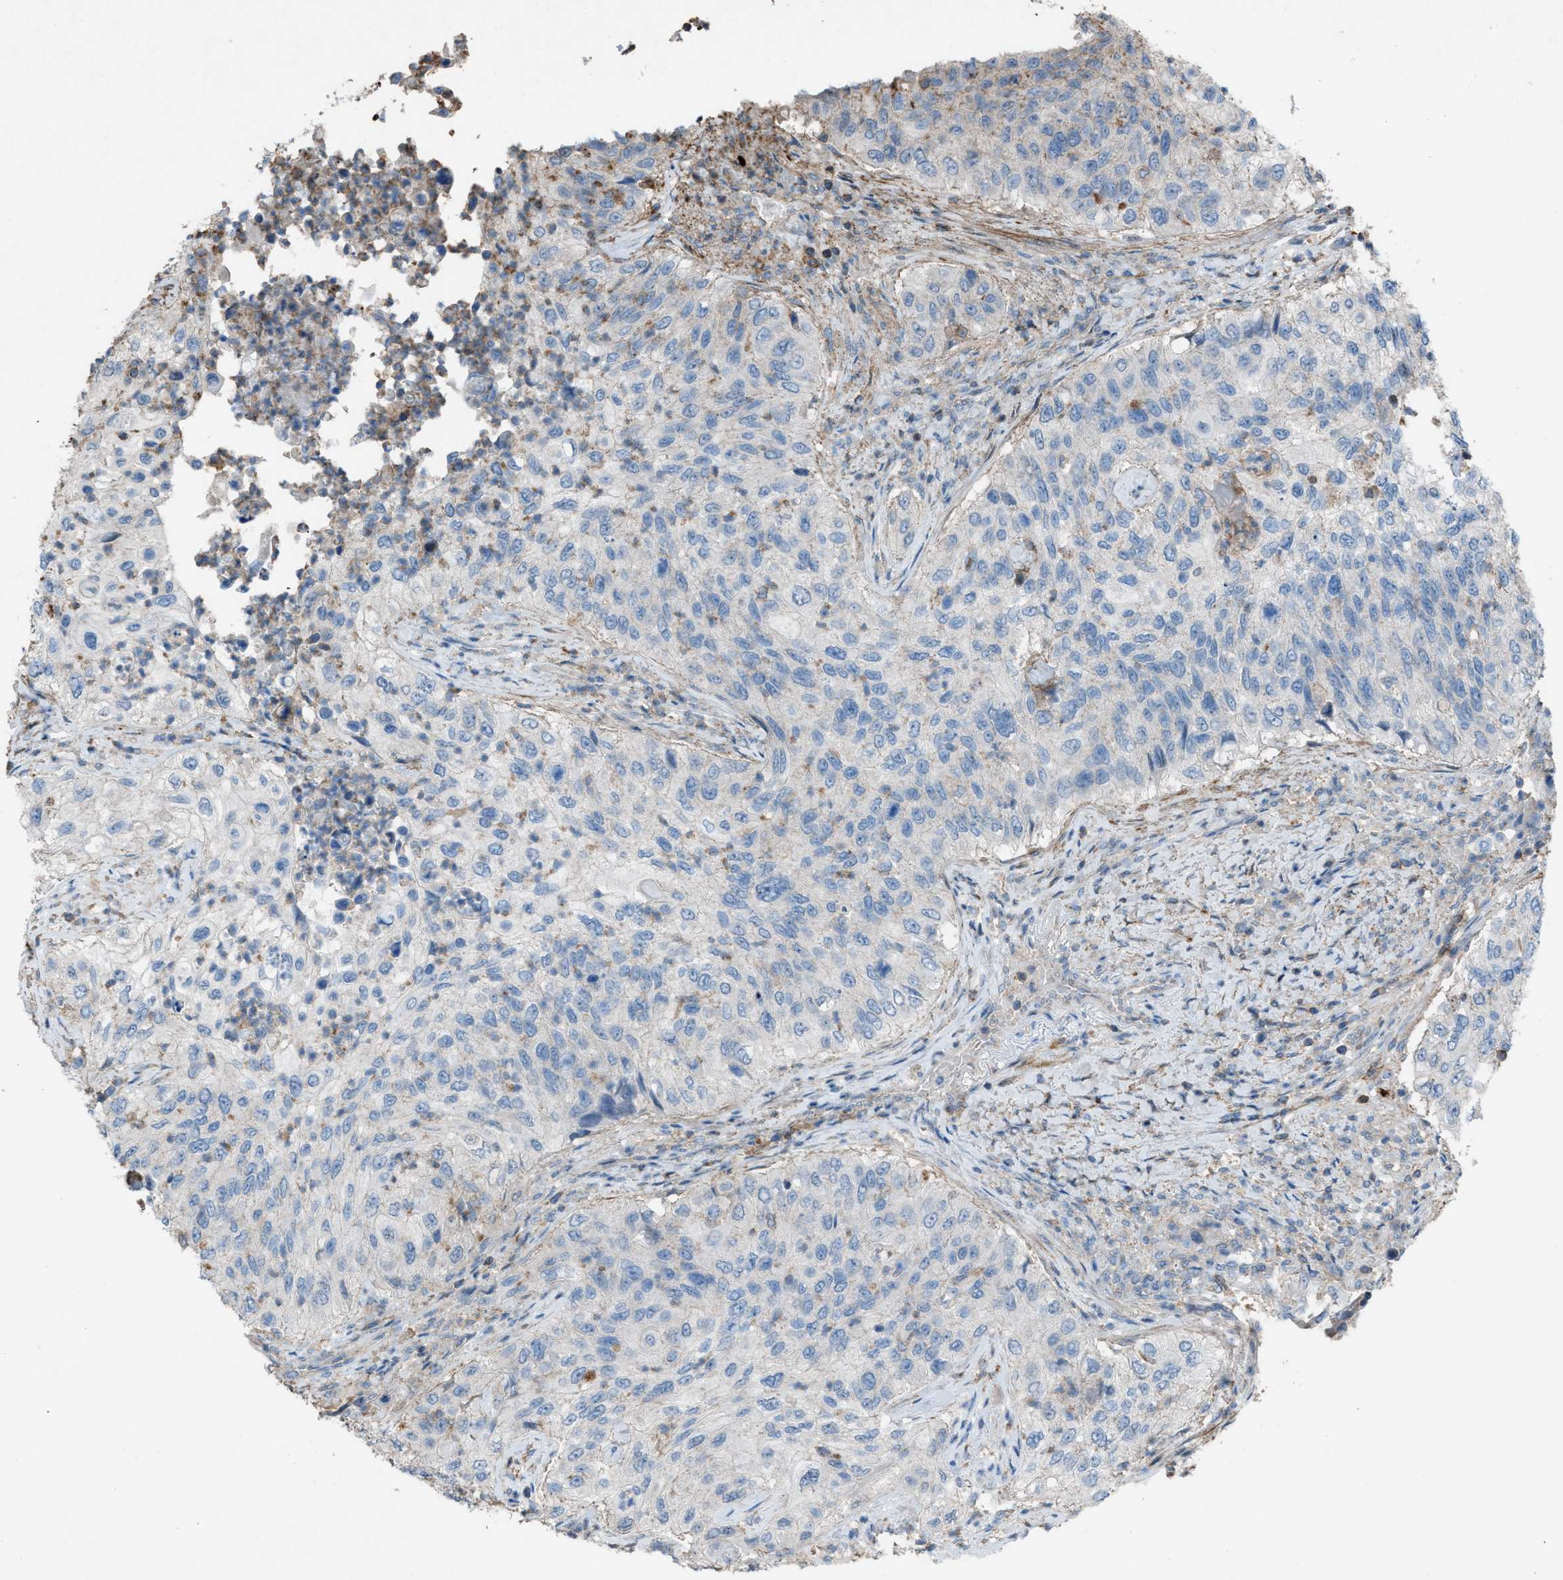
{"staining": {"intensity": "negative", "quantity": "none", "location": "none"}, "tissue": "urothelial cancer", "cell_type": "Tumor cells", "image_type": "cancer", "snomed": [{"axis": "morphology", "description": "Urothelial carcinoma, High grade"}, {"axis": "topography", "description": "Urinary bladder"}], "caption": "The immunohistochemistry image has no significant staining in tumor cells of high-grade urothelial carcinoma tissue.", "gene": "NCK2", "patient": {"sex": "female", "age": 60}}